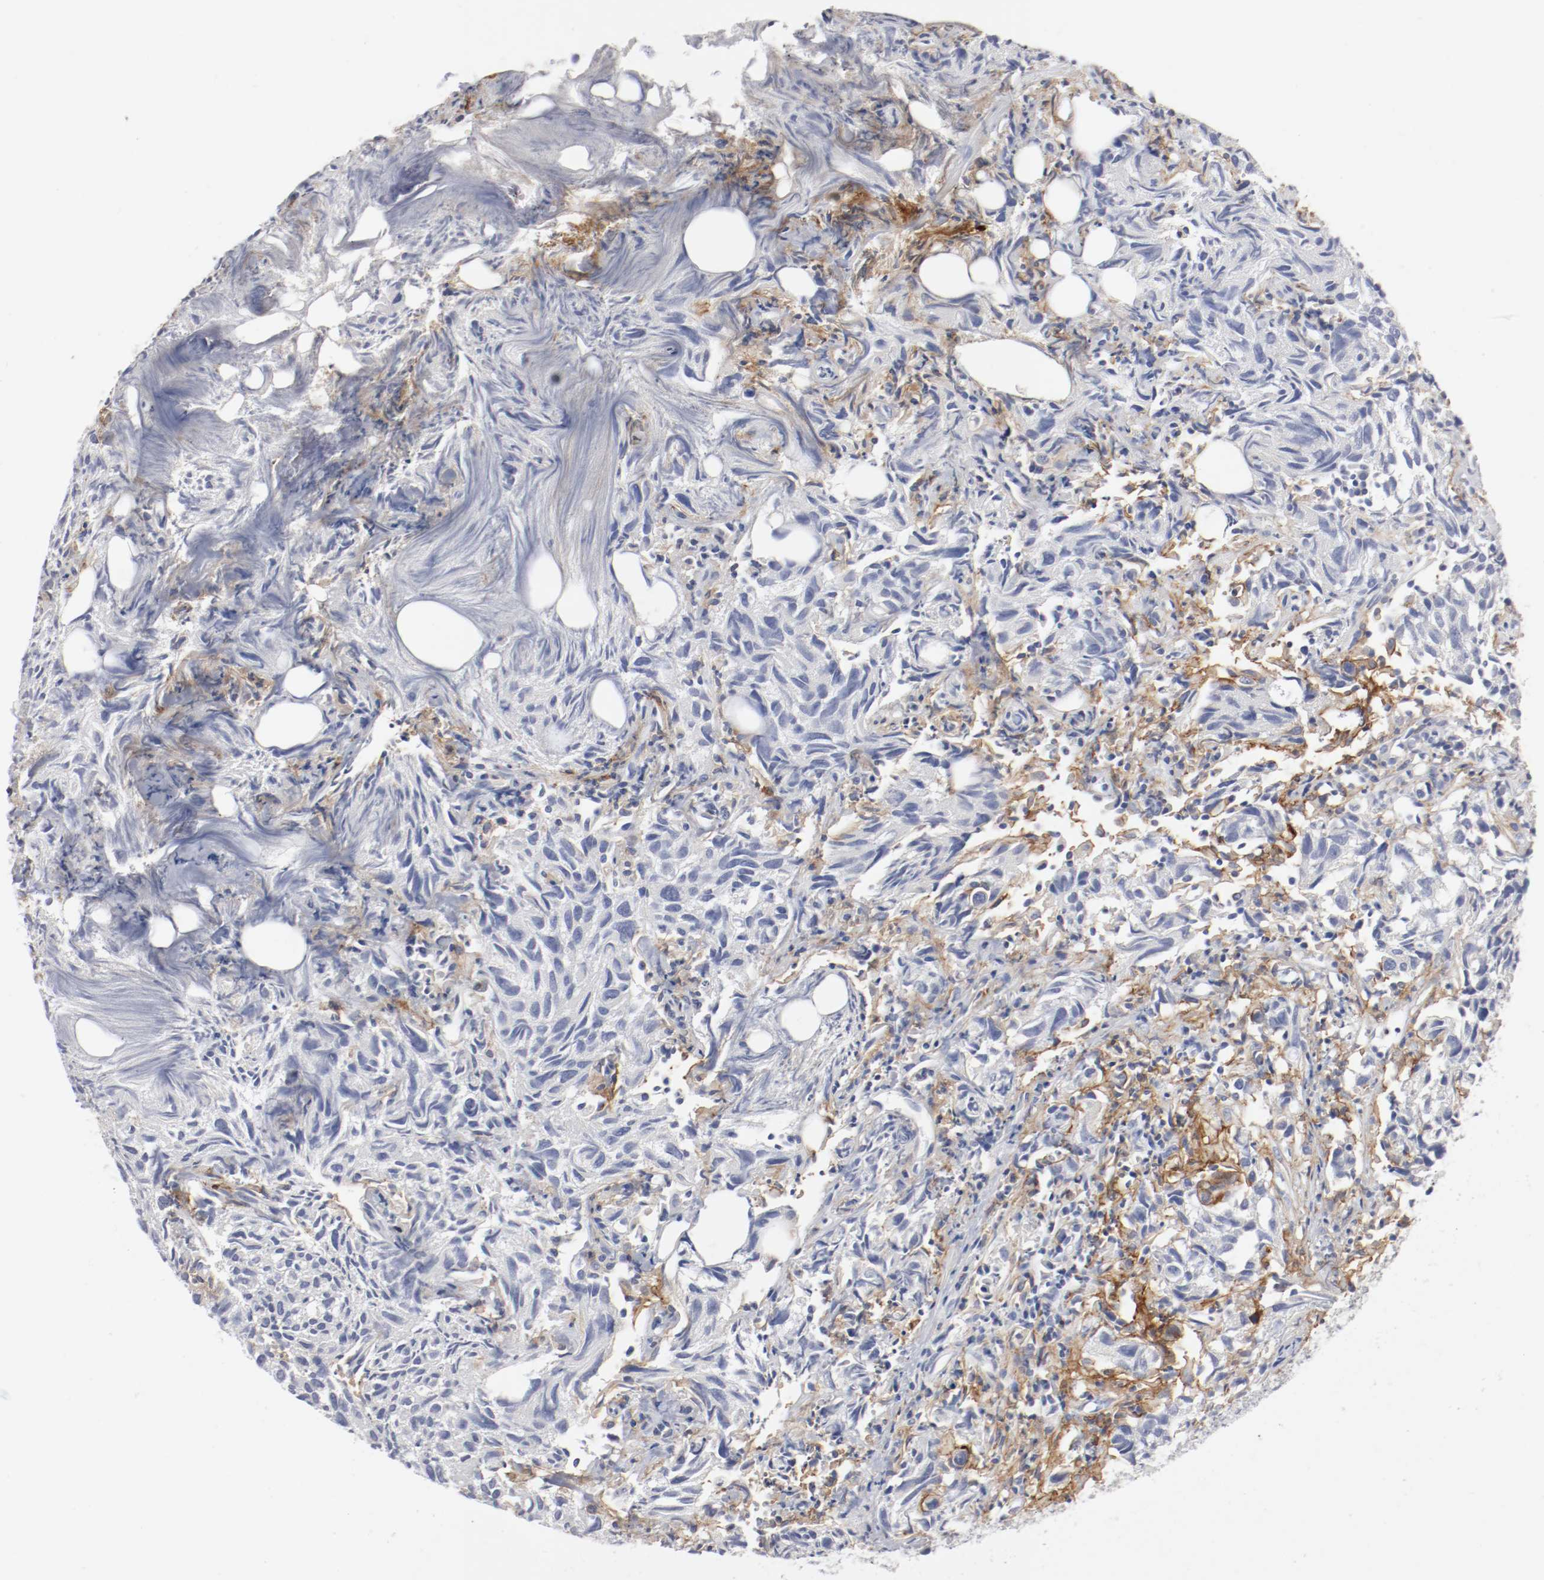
{"staining": {"intensity": "moderate", "quantity": "<25%", "location": "cytoplasmic/membranous"}, "tissue": "urothelial cancer", "cell_type": "Tumor cells", "image_type": "cancer", "snomed": [{"axis": "morphology", "description": "Urothelial carcinoma, High grade"}, {"axis": "topography", "description": "Urinary bladder"}], "caption": "Human urothelial cancer stained with a protein marker demonstrates moderate staining in tumor cells.", "gene": "ITGAX", "patient": {"sex": "female", "age": 75}}